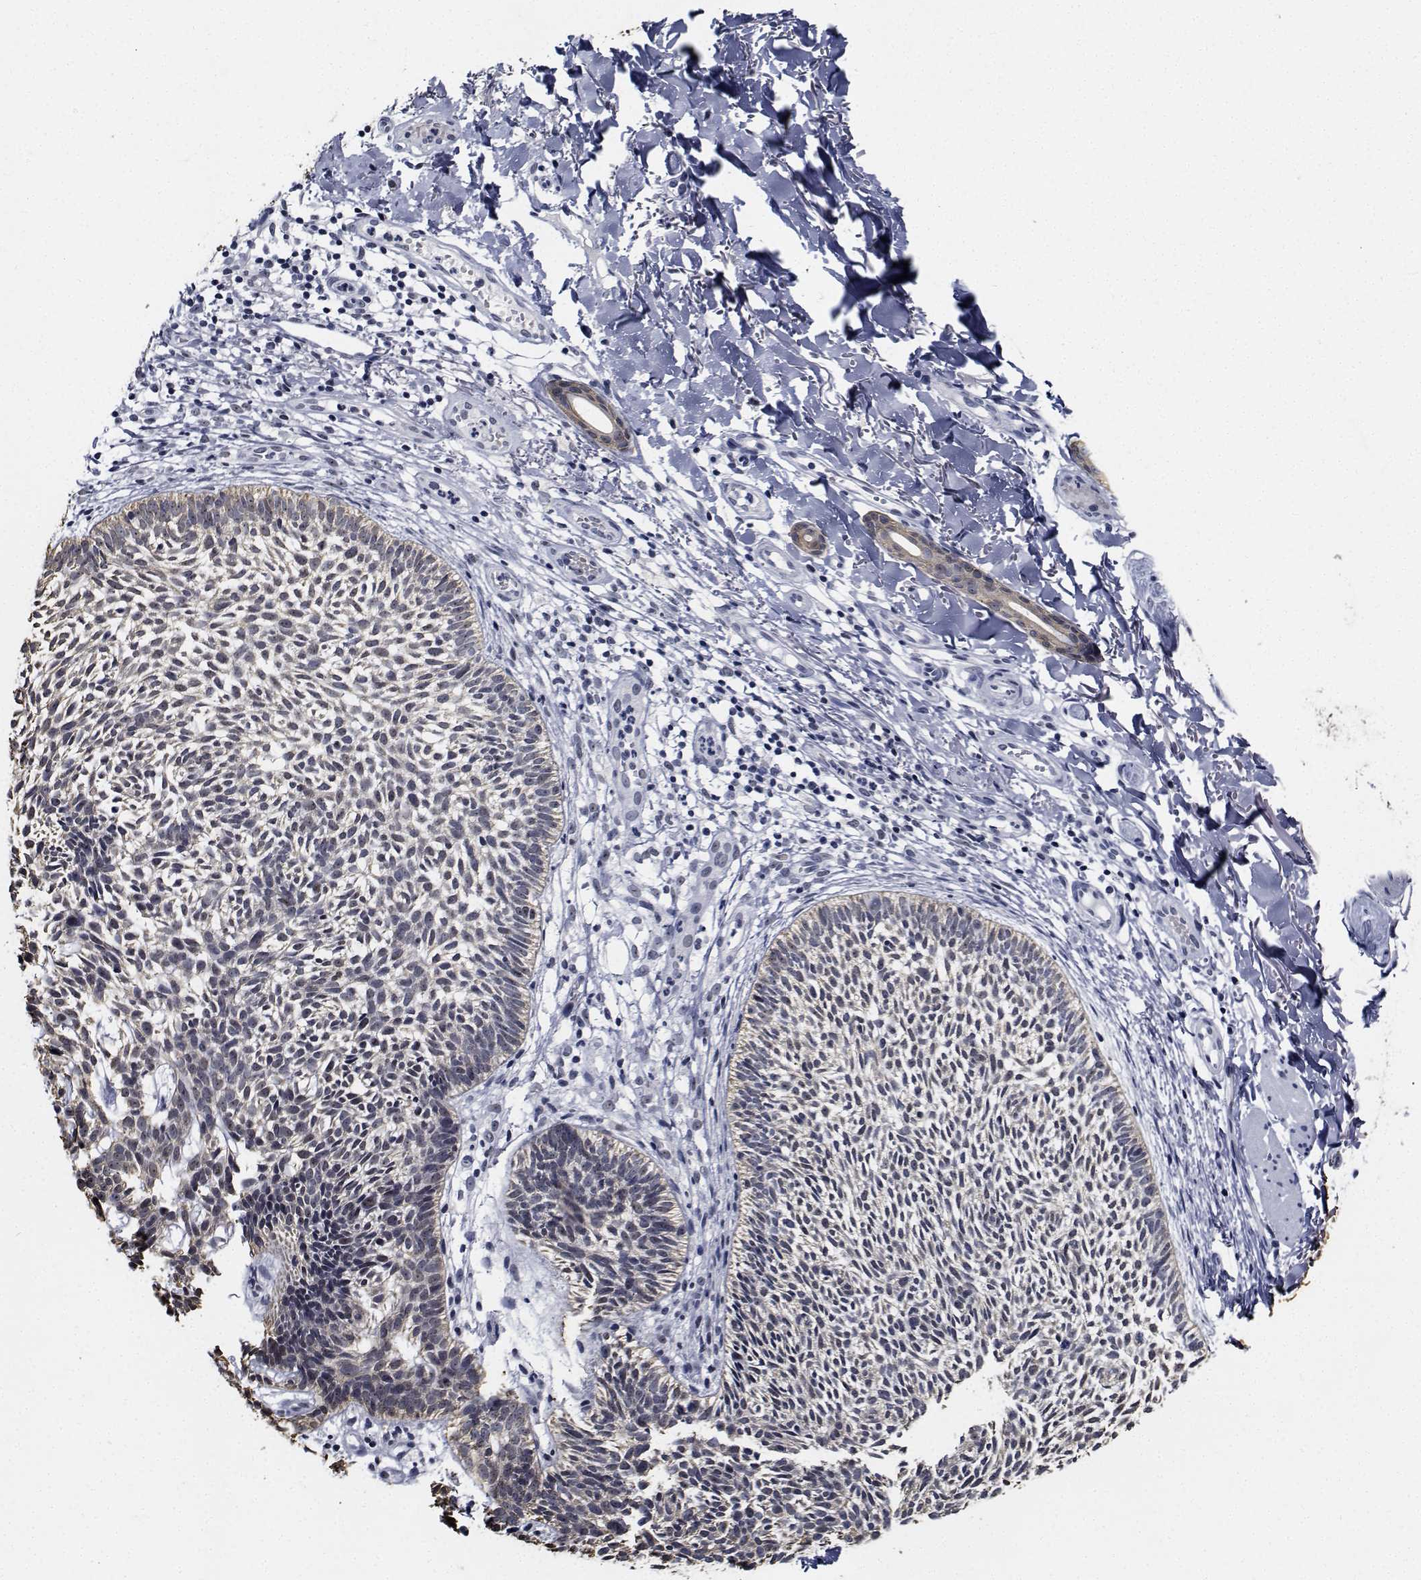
{"staining": {"intensity": "negative", "quantity": "none", "location": "none"}, "tissue": "skin cancer", "cell_type": "Tumor cells", "image_type": "cancer", "snomed": [{"axis": "morphology", "description": "Basal cell carcinoma"}, {"axis": "topography", "description": "Skin"}], "caption": "Photomicrograph shows no protein expression in tumor cells of basal cell carcinoma (skin) tissue.", "gene": "NVL", "patient": {"sex": "male", "age": 78}}